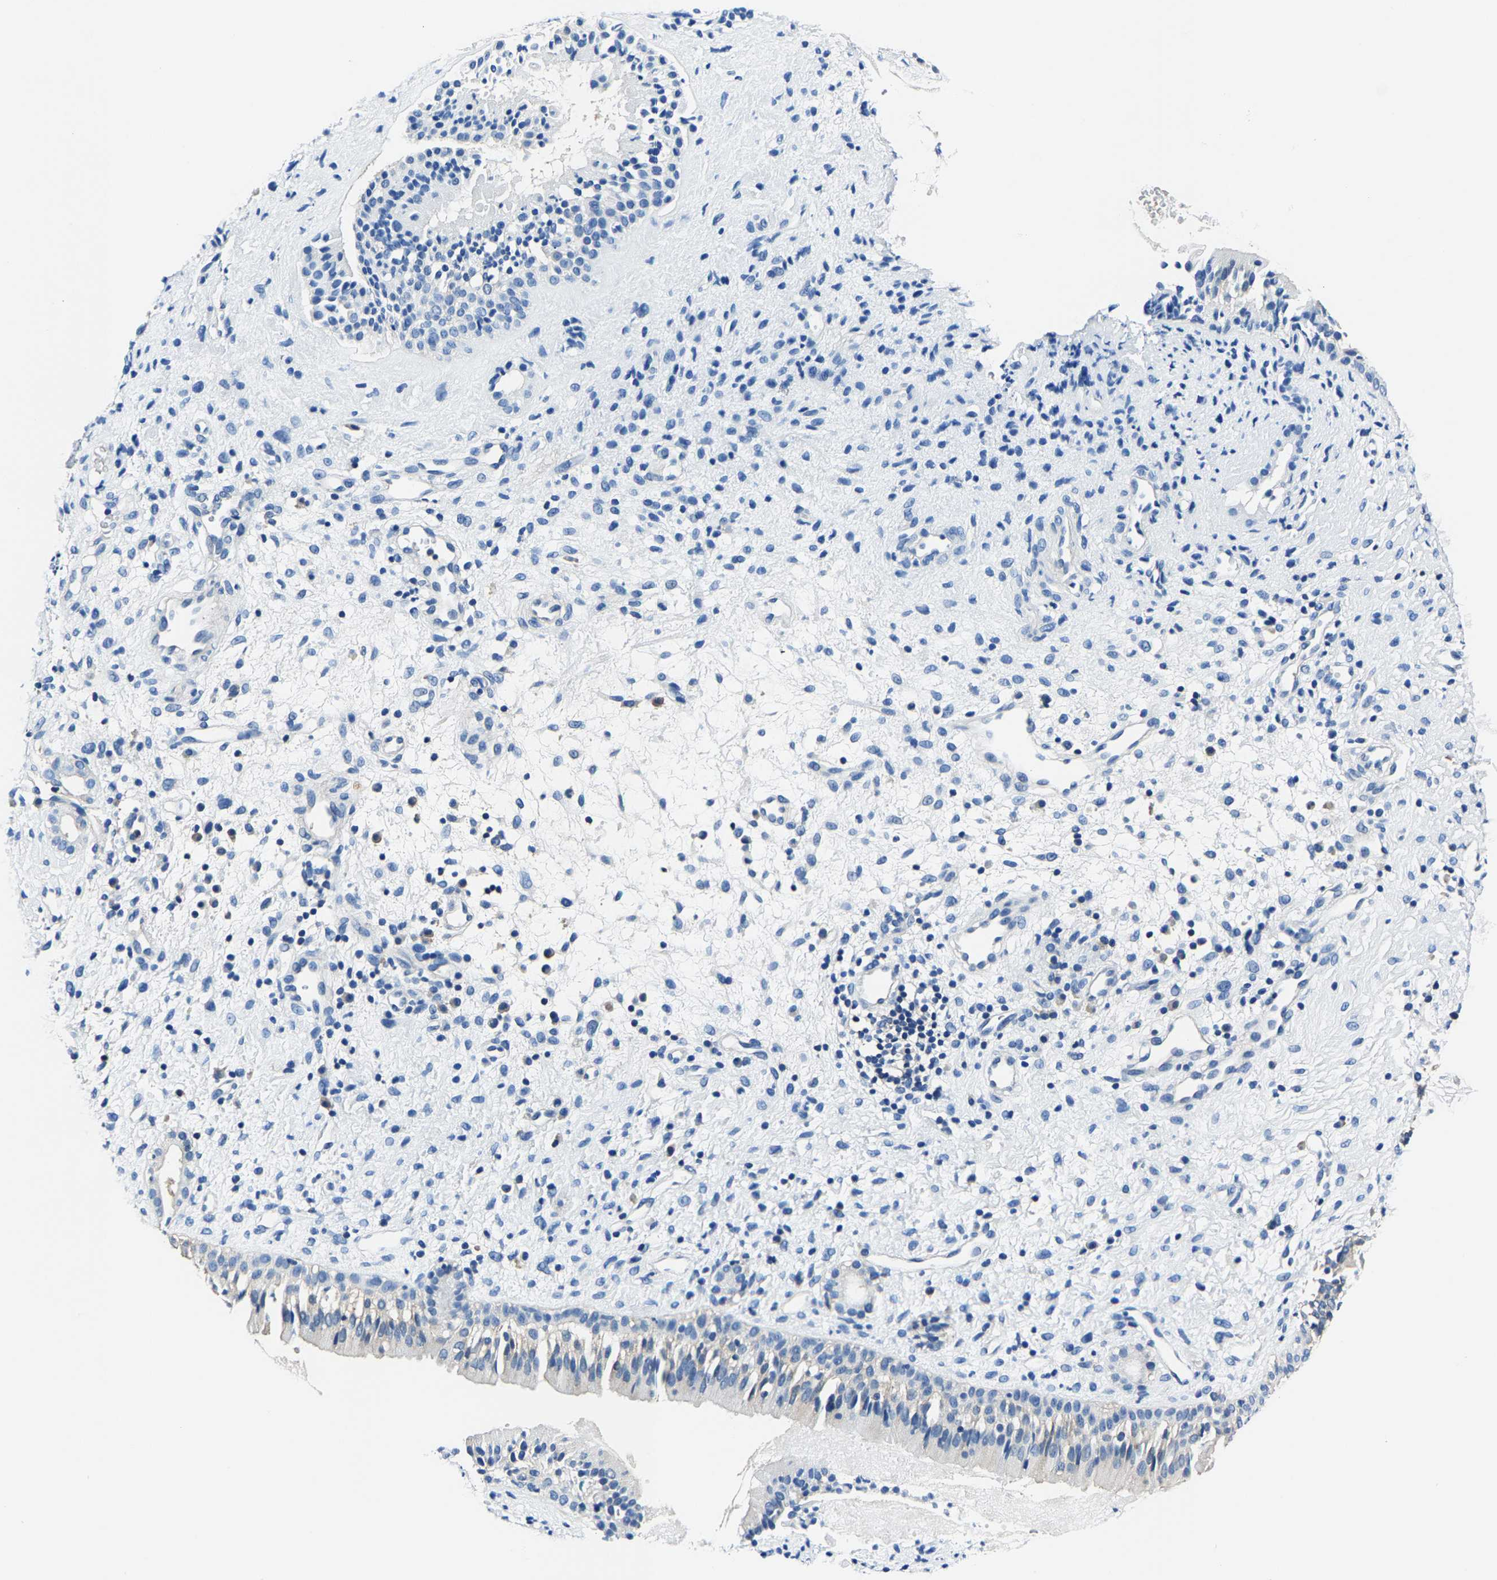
{"staining": {"intensity": "moderate", "quantity": "<25%", "location": "cytoplasmic/membranous"}, "tissue": "nasopharynx", "cell_type": "Respiratory epithelial cells", "image_type": "normal", "snomed": [{"axis": "morphology", "description": "Normal tissue, NOS"}, {"axis": "topography", "description": "Nasopharynx"}], "caption": "A high-resolution image shows IHC staining of normal nasopharynx, which exhibits moderate cytoplasmic/membranous positivity in about <25% of respiratory epithelial cells. Using DAB (3,3'-diaminobenzidine) (brown) and hematoxylin (blue) stains, captured at high magnification using brightfield microscopy.", "gene": "ALDOB", "patient": {"sex": "male", "age": 22}}